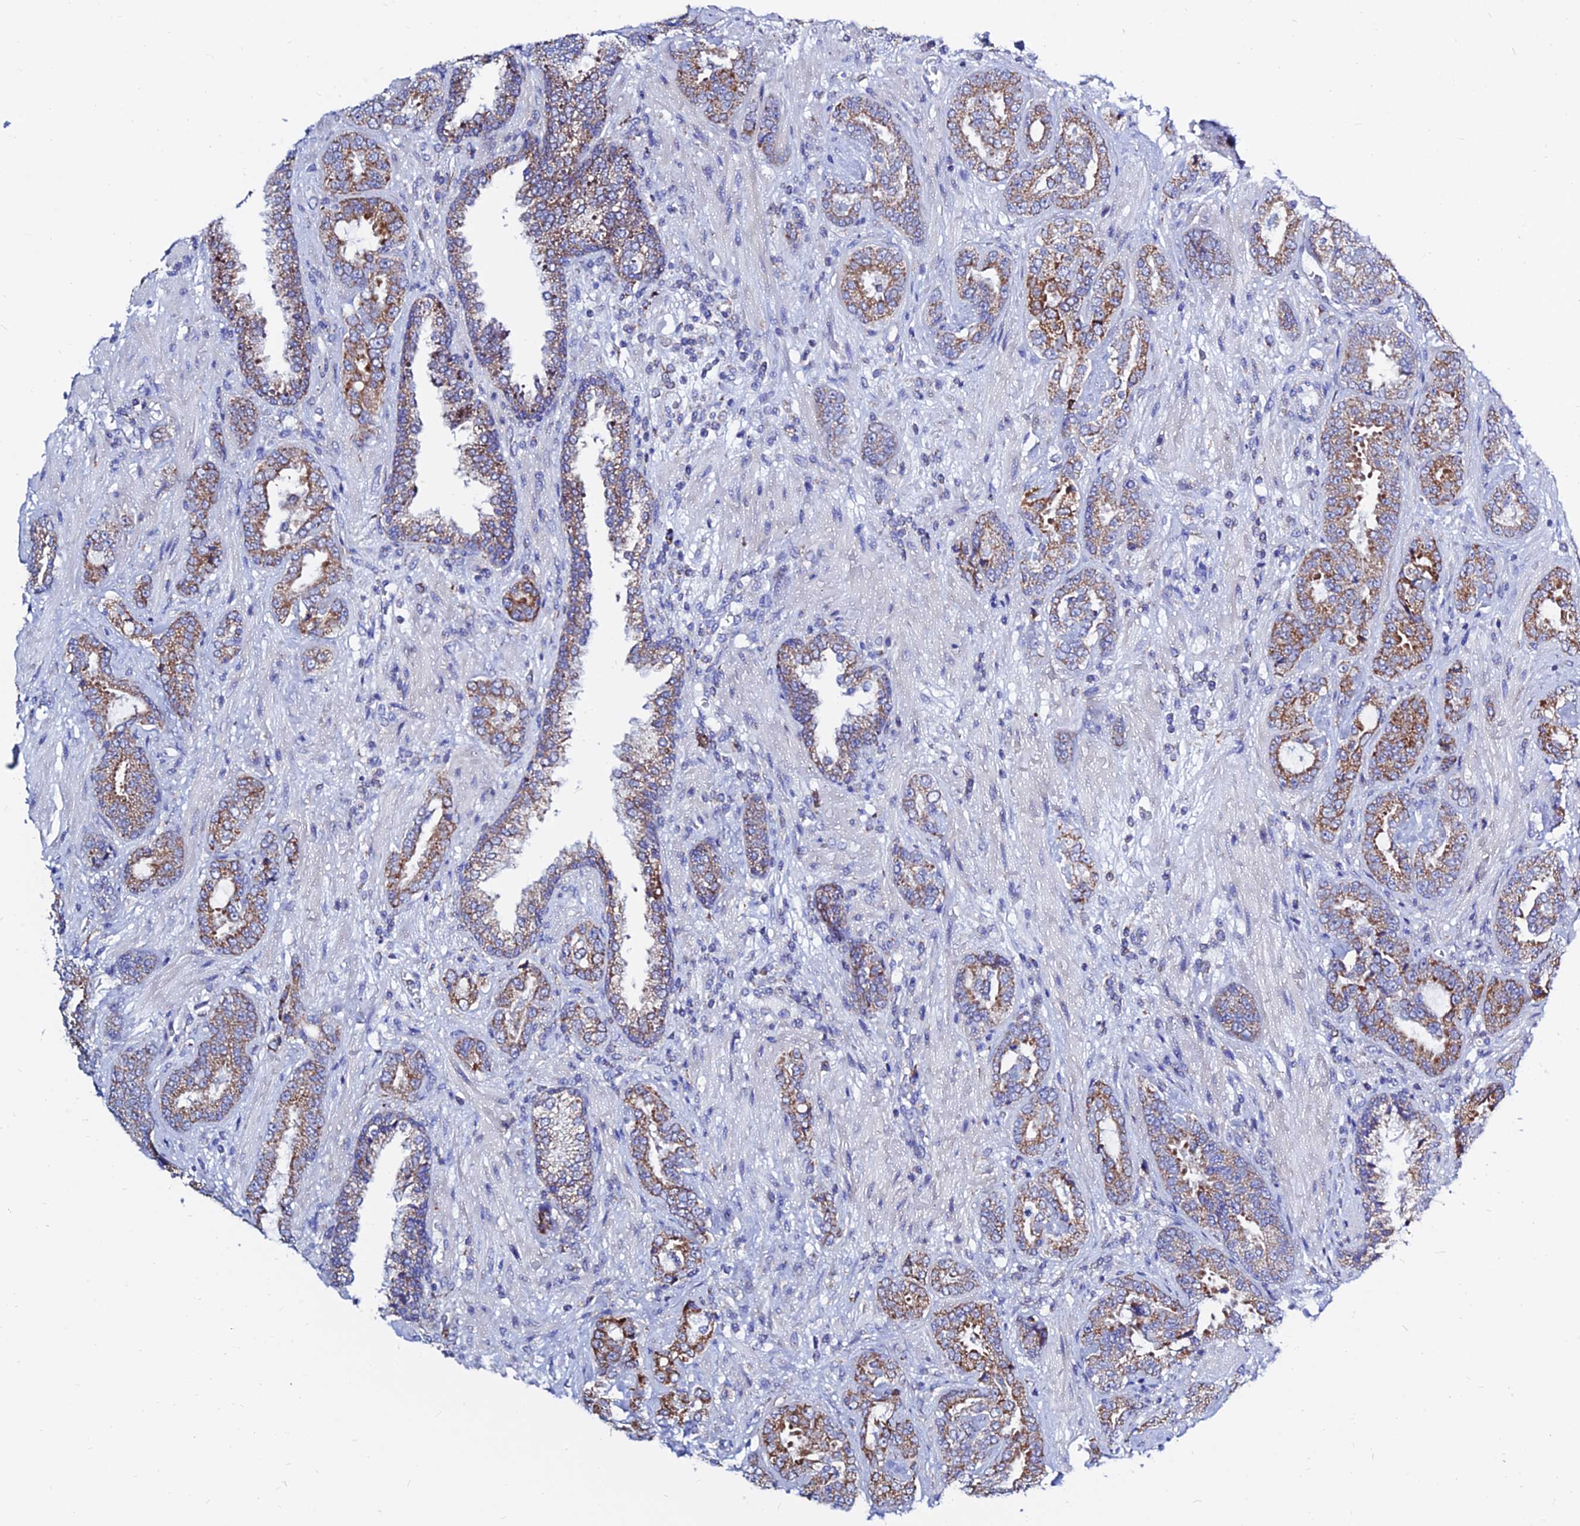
{"staining": {"intensity": "moderate", "quantity": ">75%", "location": "cytoplasmic/membranous"}, "tissue": "prostate cancer", "cell_type": "Tumor cells", "image_type": "cancer", "snomed": [{"axis": "morphology", "description": "Adenocarcinoma, High grade"}, {"axis": "topography", "description": "Prostate"}], "caption": "Immunohistochemical staining of adenocarcinoma (high-grade) (prostate) displays moderate cytoplasmic/membranous protein expression in approximately >75% of tumor cells. The protein is stained brown, and the nuclei are stained in blue (DAB IHC with brightfield microscopy, high magnification).", "gene": "MGST1", "patient": {"sex": "male", "age": 71}}